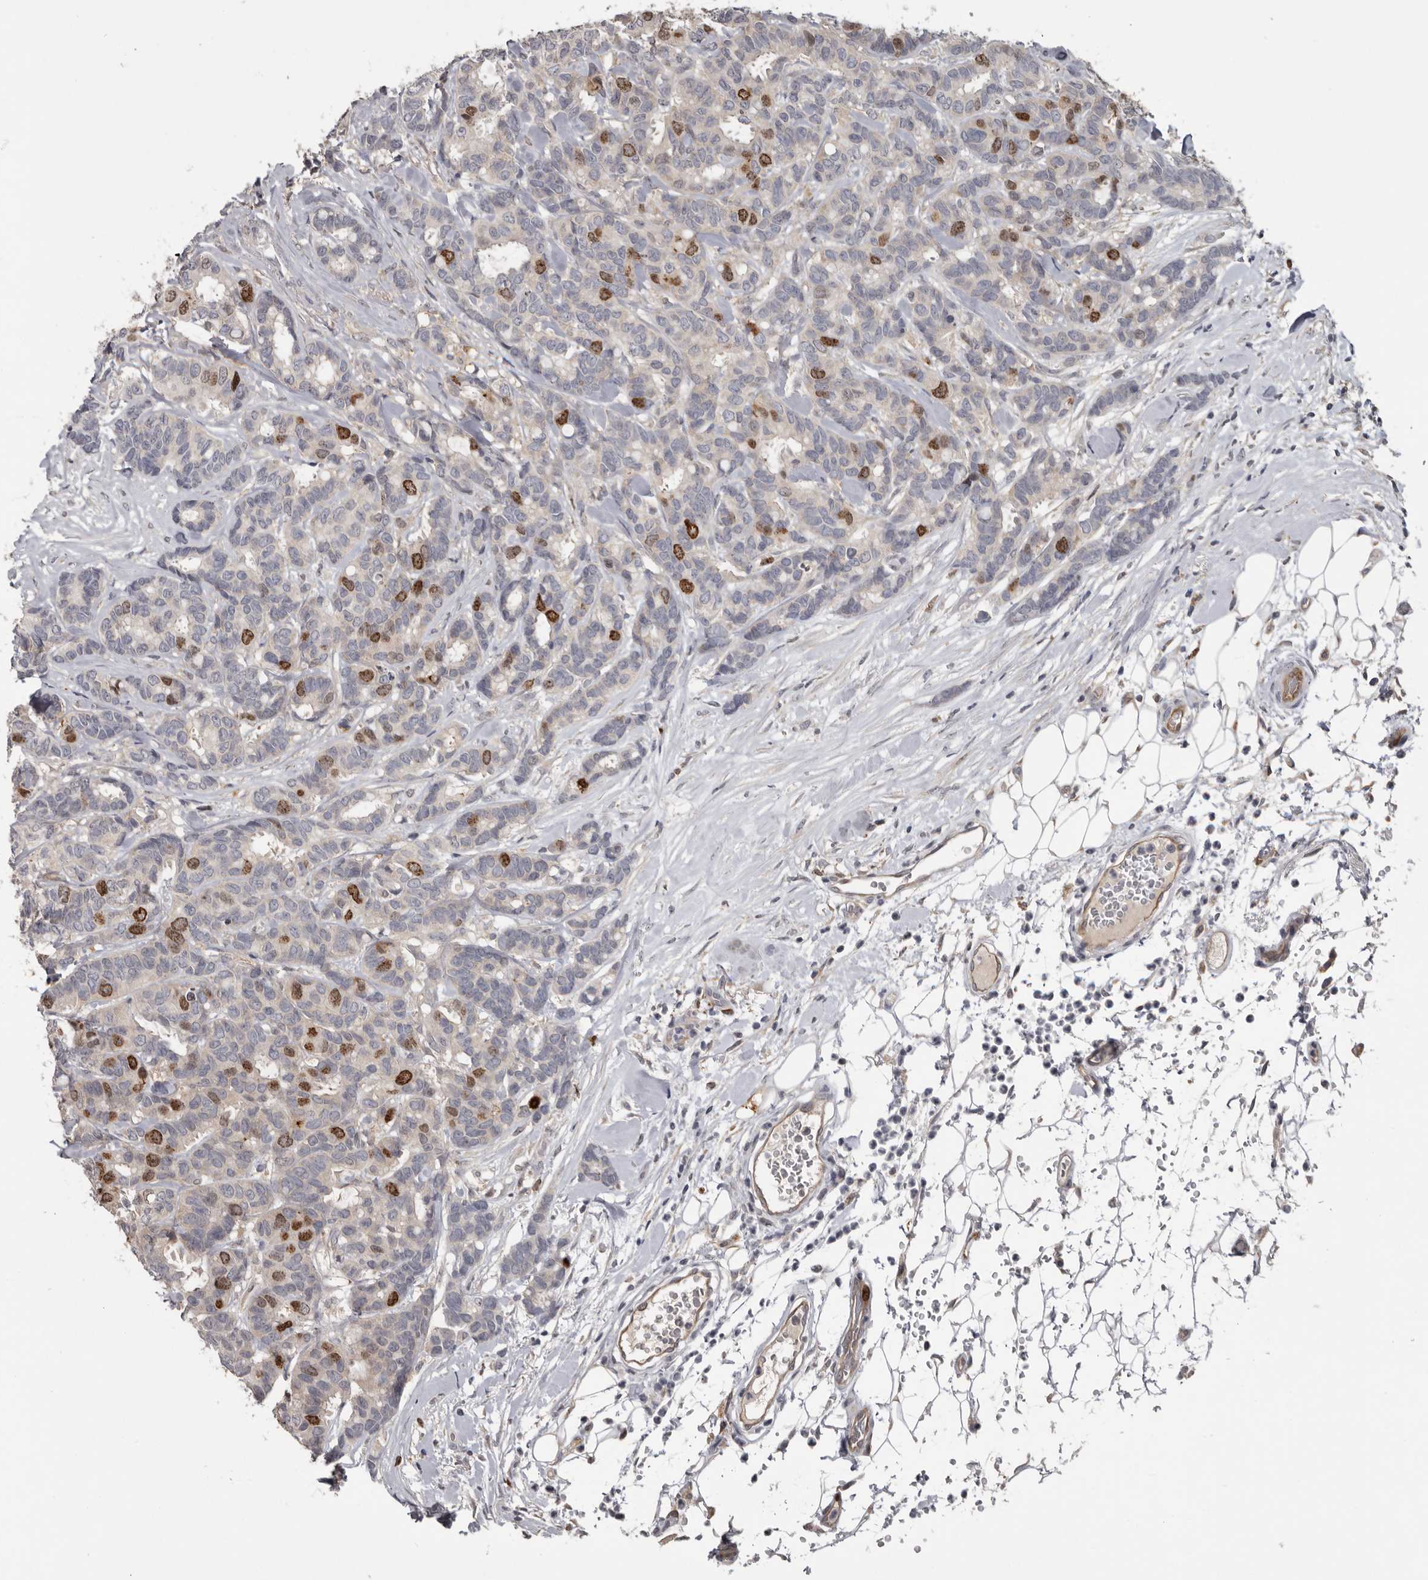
{"staining": {"intensity": "strong", "quantity": "25%-75%", "location": "nuclear"}, "tissue": "breast cancer", "cell_type": "Tumor cells", "image_type": "cancer", "snomed": [{"axis": "morphology", "description": "Duct carcinoma"}, {"axis": "topography", "description": "Breast"}], "caption": "Invasive ductal carcinoma (breast) stained with DAB IHC displays high levels of strong nuclear staining in approximately 25%-75% of tumor cells.", "gene": "CDCA8", "patient": {"sex": "female", "age": 87}}